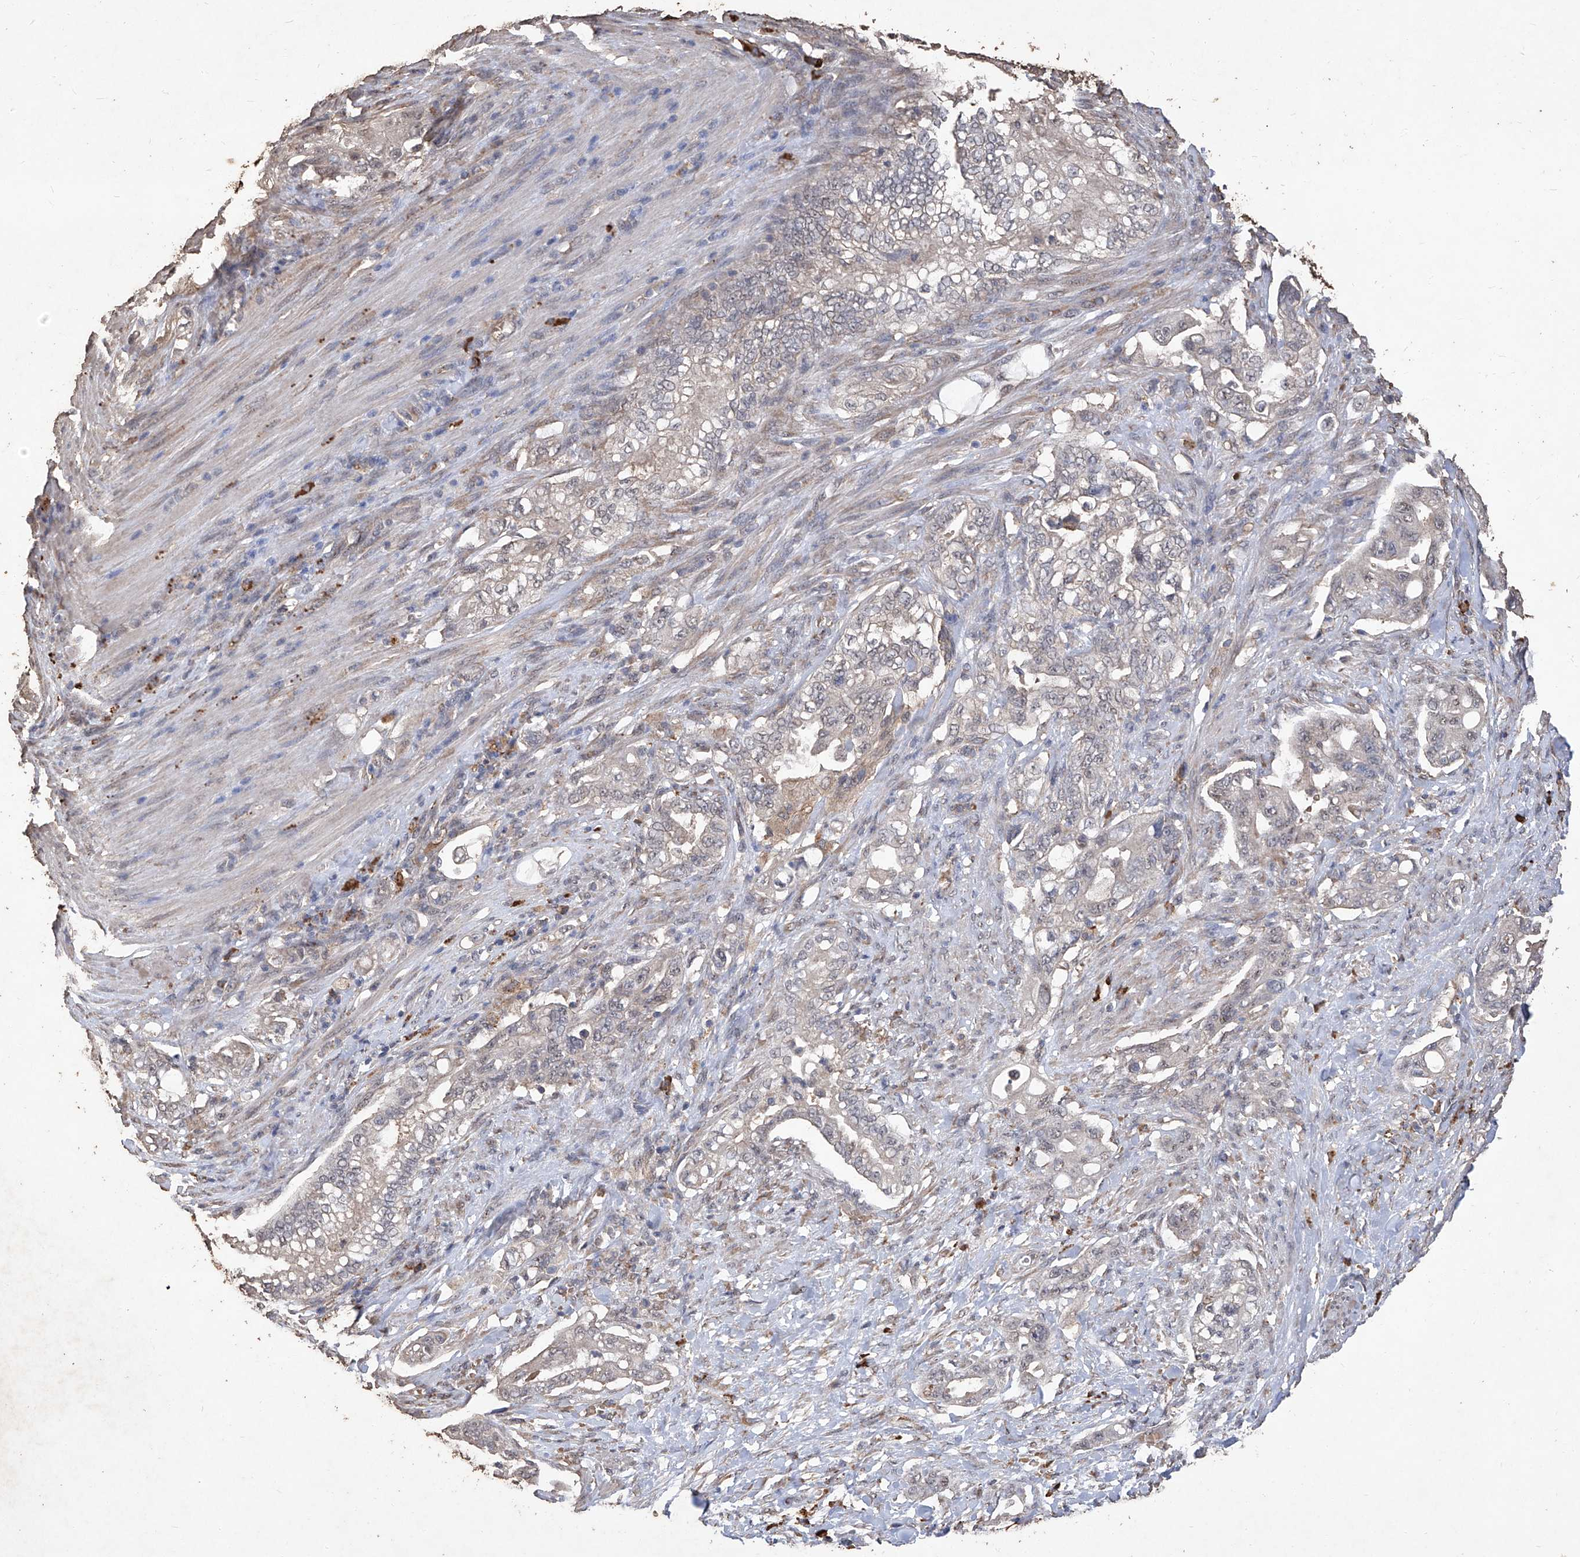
{"staining": {"intensity": "weak", "quantity": "25%-75%", "location": "cytoplasmic/membranous"}, "tissue": "pancreatic cancer", "cell_type": "Tumor cells", "image_type": "cancer", "snomed": [{"axis": "morphology", "description": "Normal tissue, NOS"}, {"axis": "topography", "description": "Pancreas"}], "caption": "Immunohistochemical staining of human pancreatic cancer reveals weak cytoplasmic/membranous protein staining in approximately 25%-75% of tumor cells.", "gene": "EML1", "patient": {"sex": "male", "age": 42}}